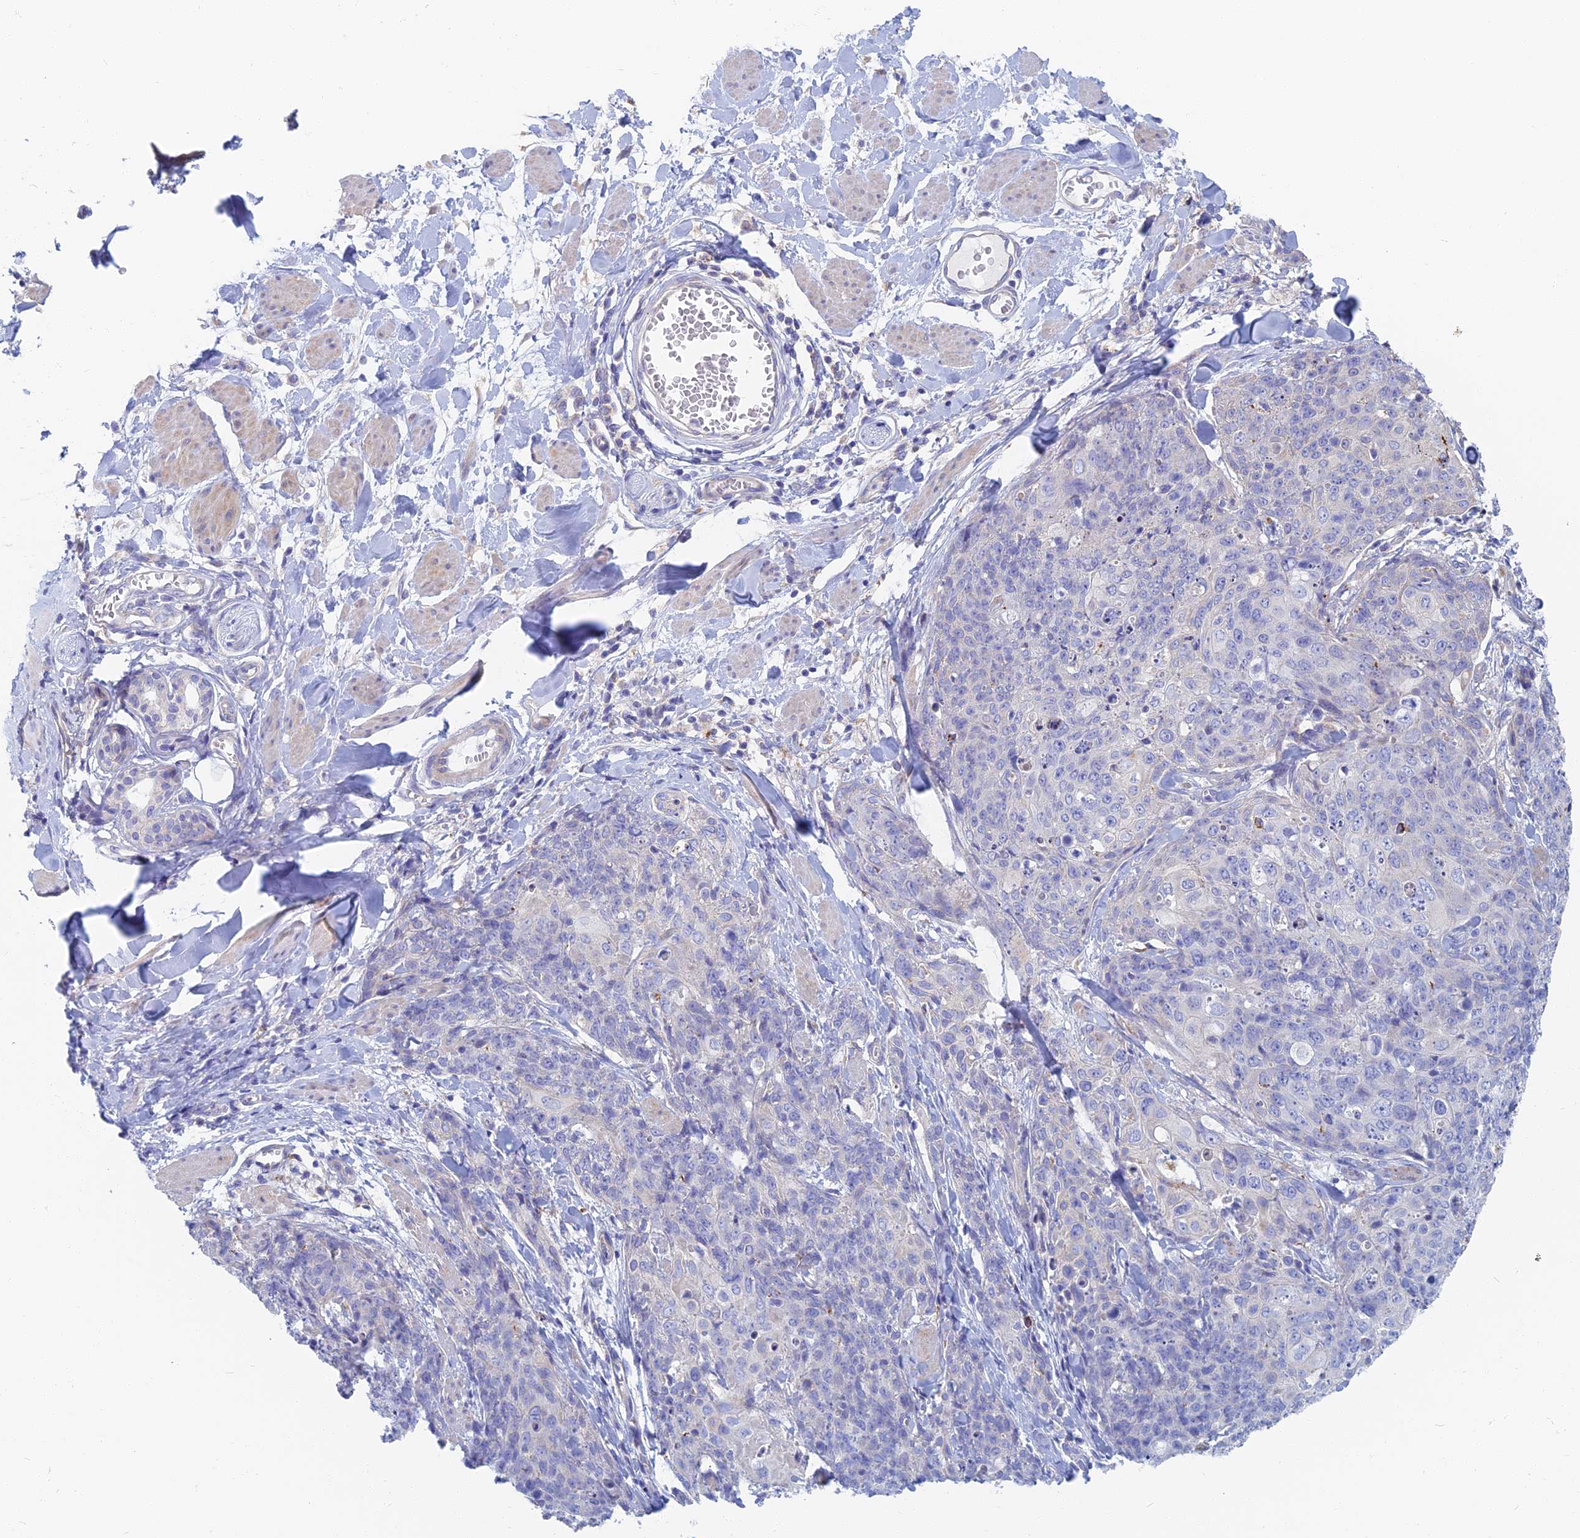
{"staining": {"intensity": "negative", "quantity": "none", "location": "none"}, "tissue": "skin cancer", "cell_type": "Tumor cells", "image_type": "cancer", "snomed": [{"axis": "morphology", "description": "Squamous cell carcinoma, NOS"}, {"axis": "topography", "description": "Skin"}, {"axis": "topography", "description": "Vulva"}], "caption": "Tumor cells show no significant expression in skin cancer (squamous cell carcinoma).", "gene": "TMEM44", "patient": {"sex": "female", "age": 85}}